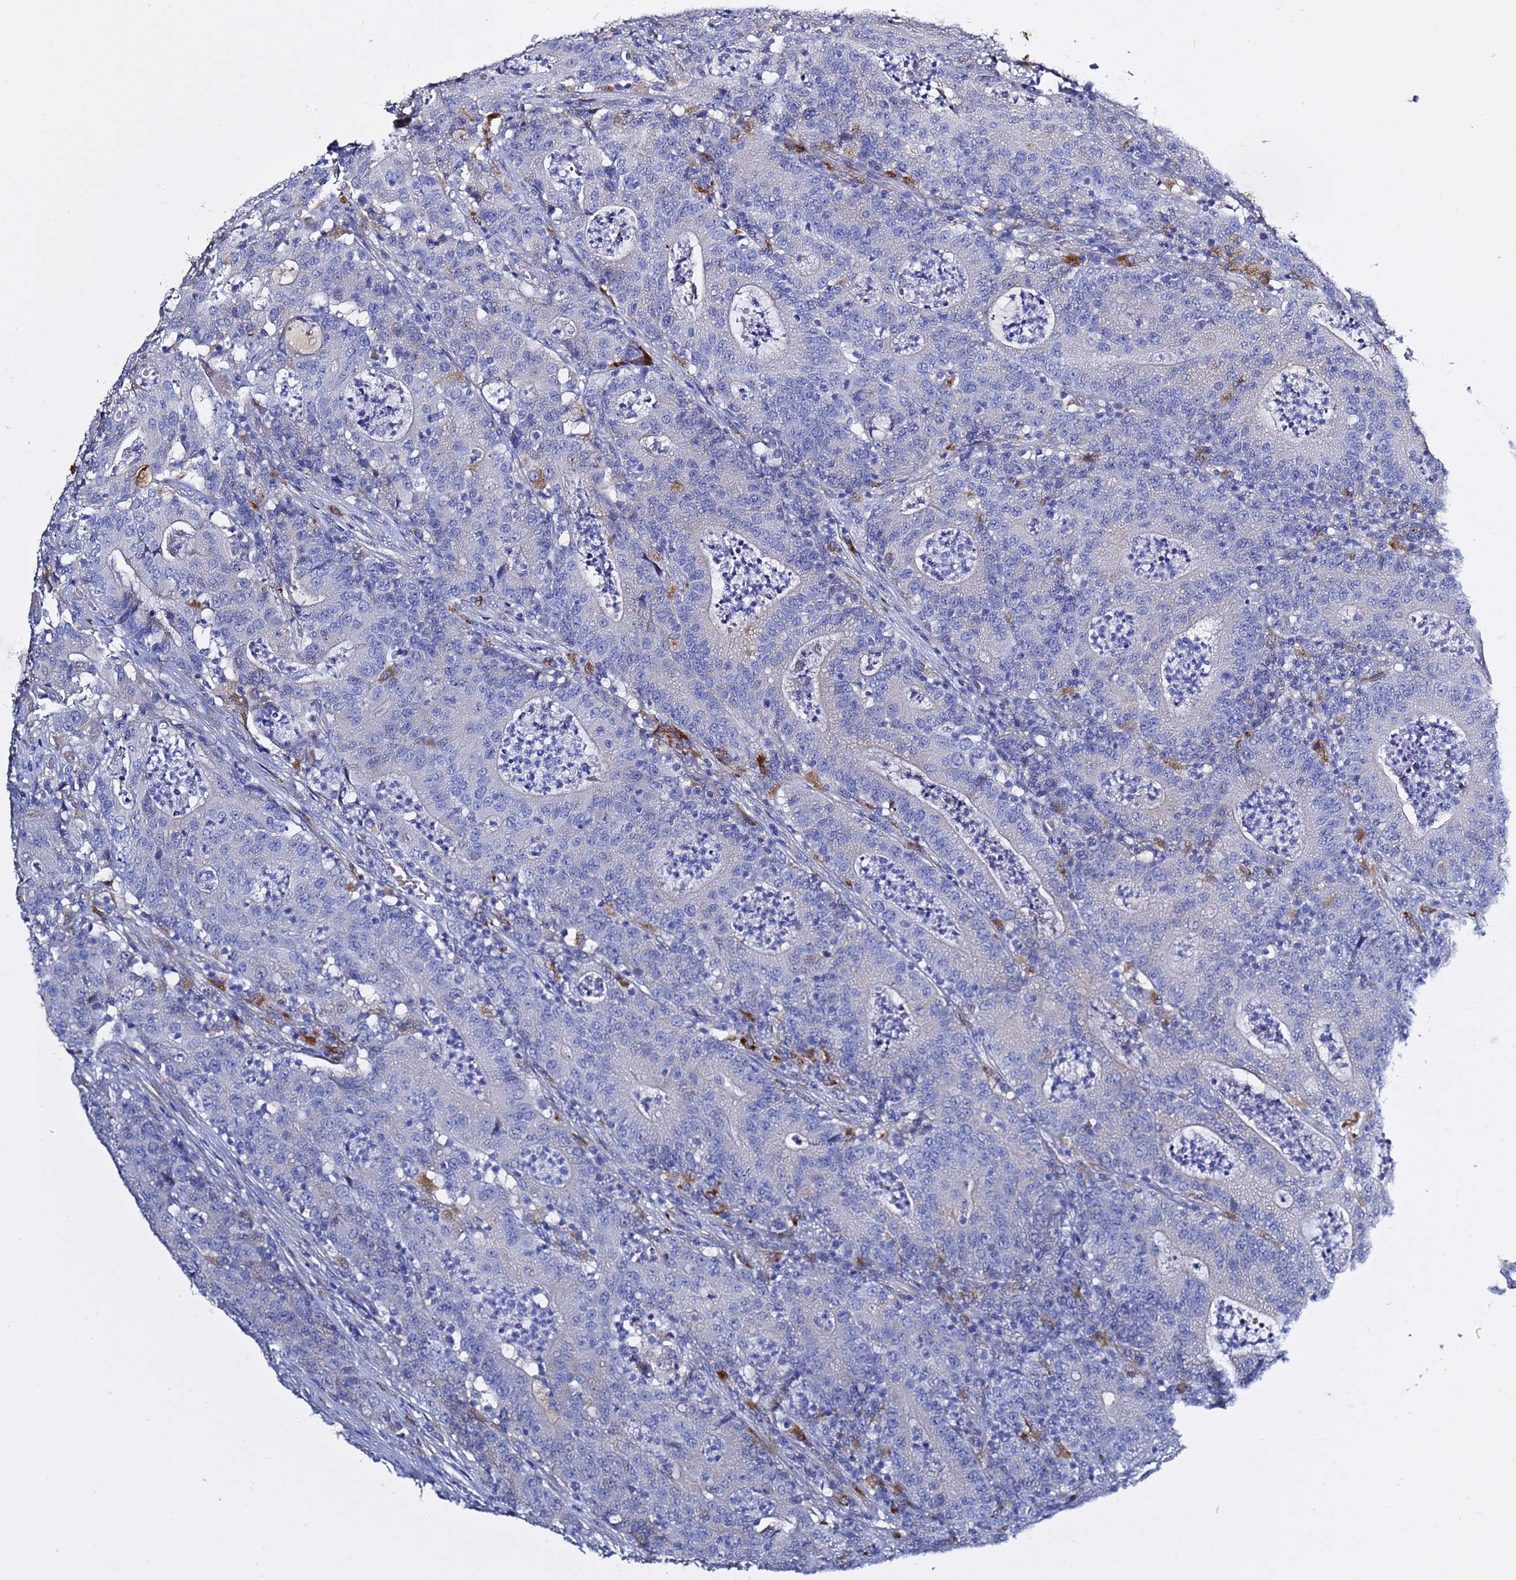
{"staining": {"intensity": "negative", "quantity": "none", "location": "none"}, "tissue": "colorectal cancer", "cell_type": "Tumor cells", "image_type": "cancer", "snomed": [{"axis": "morphology", "description": "Adenocarcinoma, NOS"}, {"axis": "topography", "description": "Colon"}], "caption": "This is a photomicrograph of immunohistochemistry staining of adenocarcinoma (colorectal), which shows no expression in tumor cells.", "gene": "NAT2", "patient": {"sex": "male", "age": 83}}